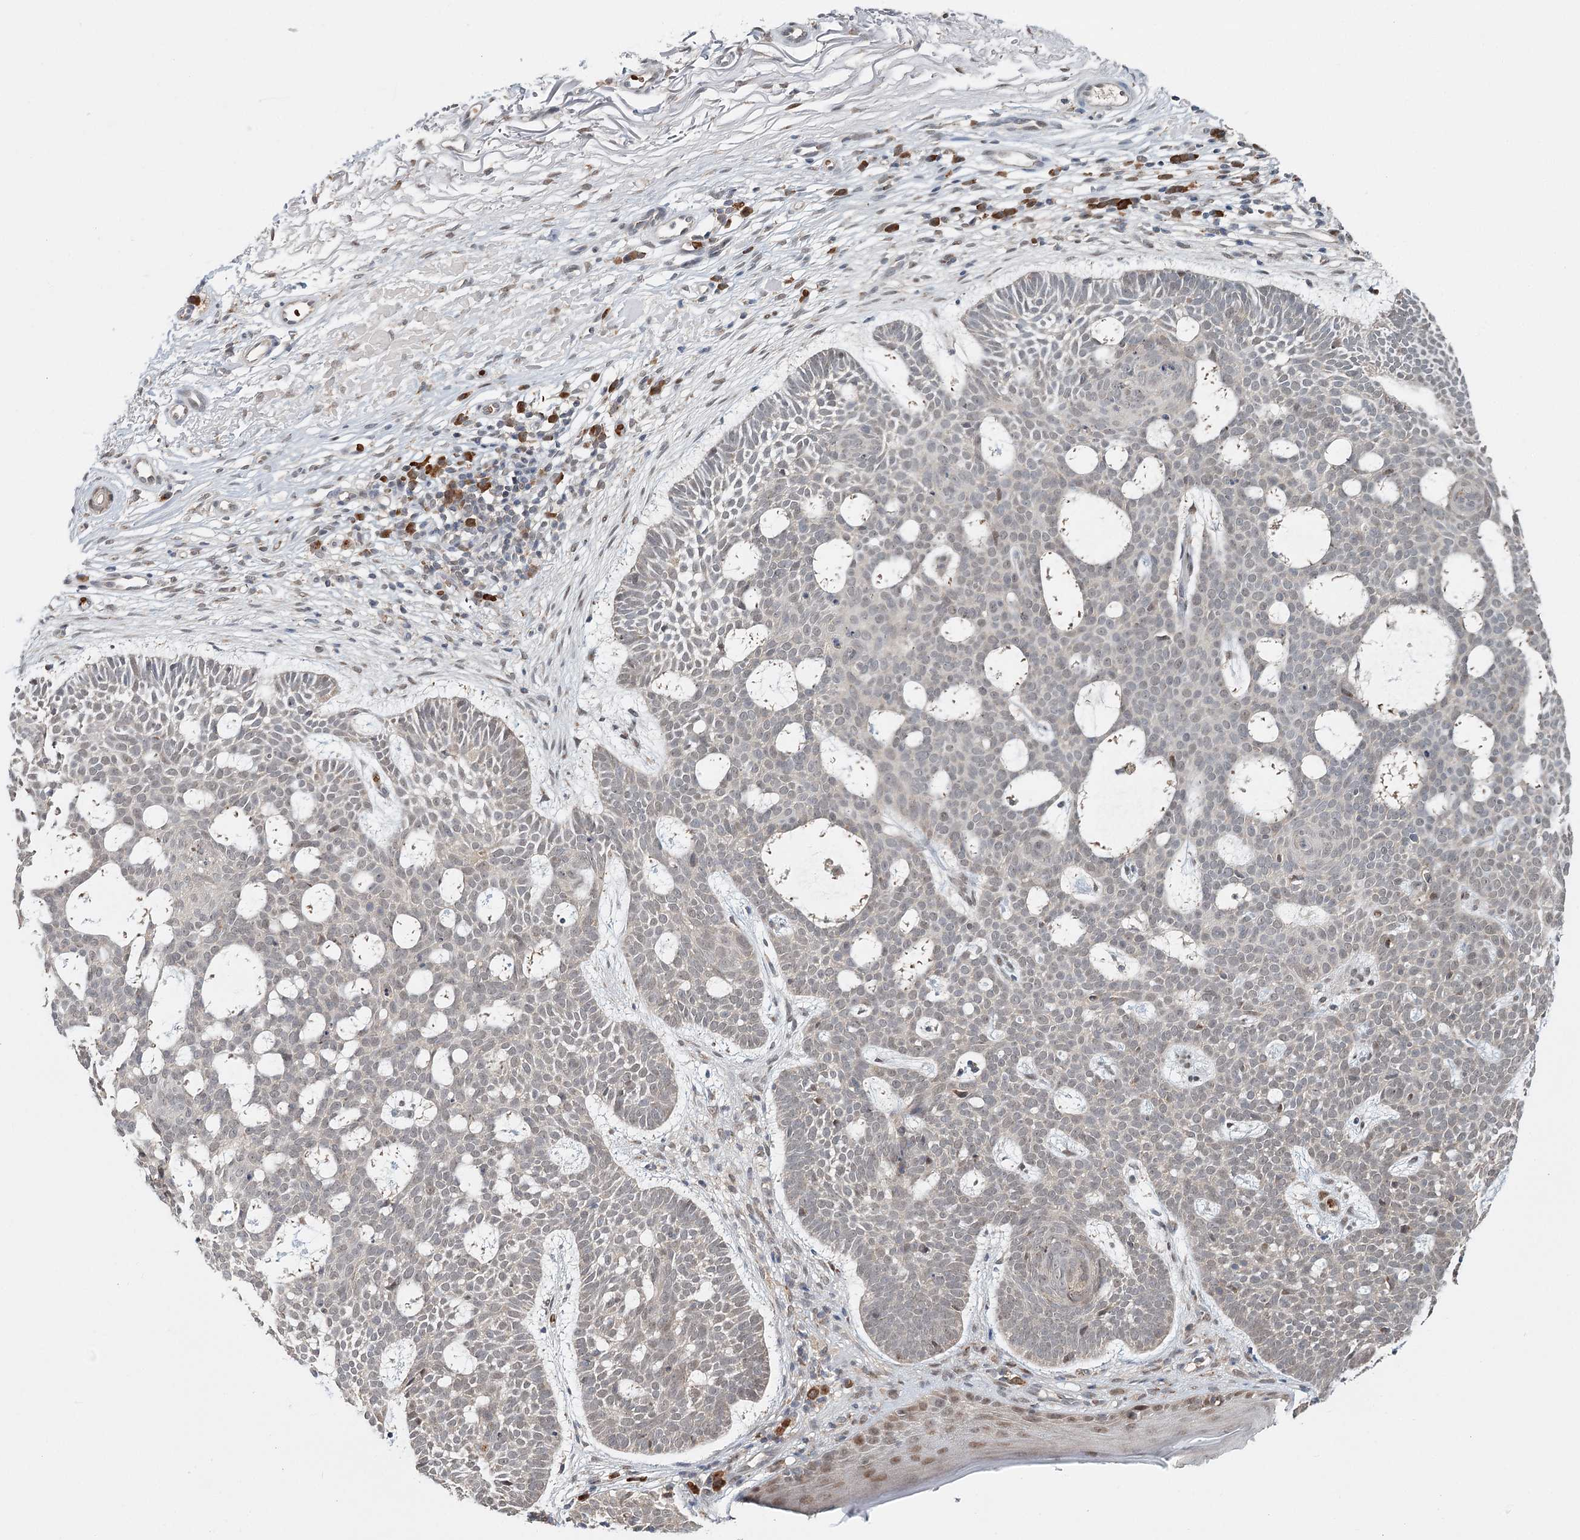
{"staining": {"intensity": "negative", "quantity": "none", "location": "none"}, "tissue": "skin cancer", "cell_type": "Tumor cells", "image_type": "cancer", "snomed": [{"axis": "morphology", "description": "Basal cell carcinoma"}, {"axis": "topography", "description": "Skin"}], "caption": "Tumor cells show no significant protein expression in skin cancer.", "gene": "ADK", "patient": {"sex": "male", "age": 85}}